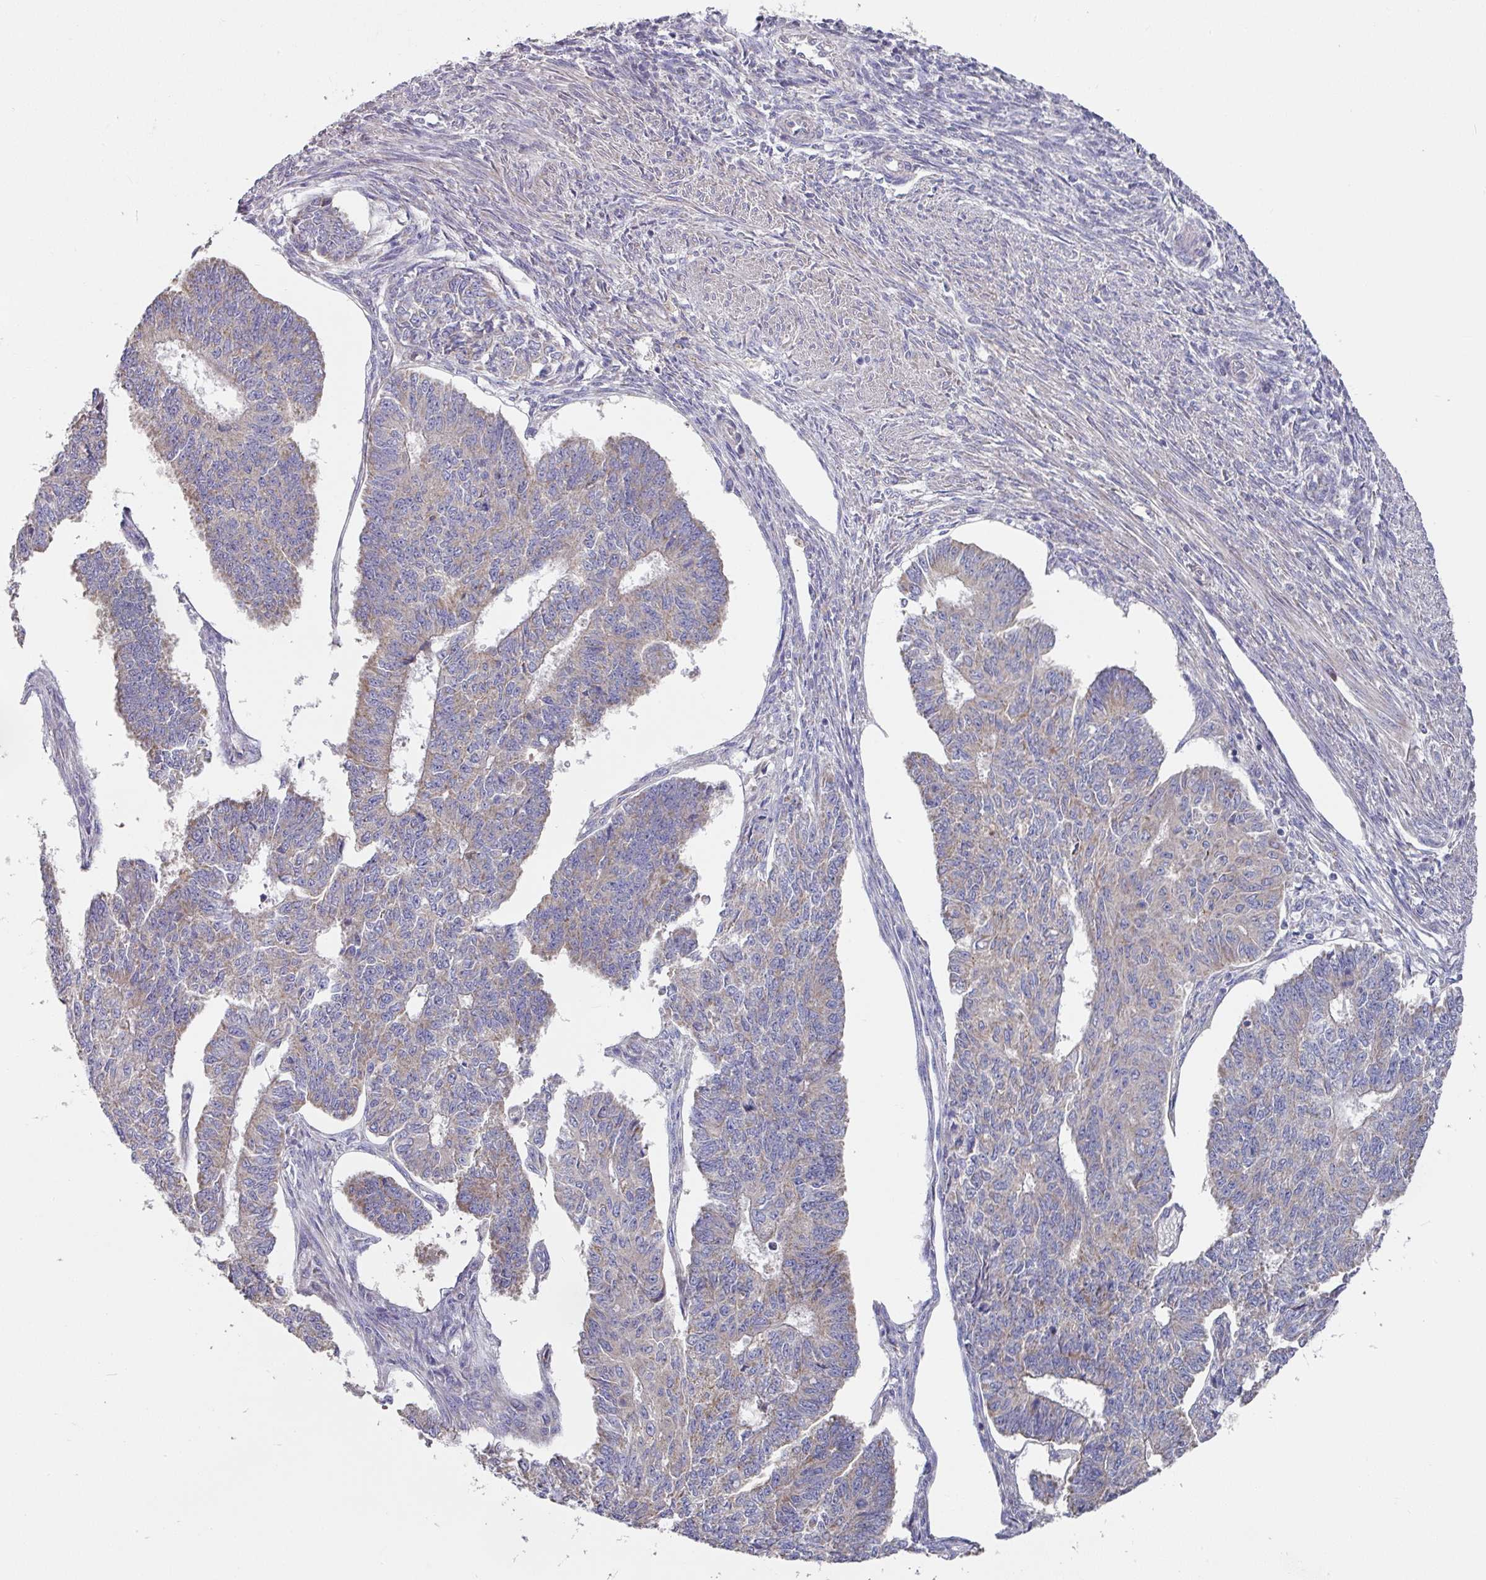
{"staining": {"intensity": "weak", "quantity": "25%-75%", "location": "cytoplasmic/membranous"}, "tissue": "endometrial cancer", "cell_type": "Tumor cells", "image_type": "cancer", "snomed": [{"axis": "morphology", "description": "Adenocarcinoma, NOS"}, {"axis": "topography", "description": "Endometrium"}], "caption": "There is low levels of weak cytoplasmic/membranous positivity in tumor cells of adenocarcinoma (endometrial), as demonstrated by immunohistochemical staining (brown color).", "gene": "PYROXD2", "patient": {"sex": "female", "age": 32}}